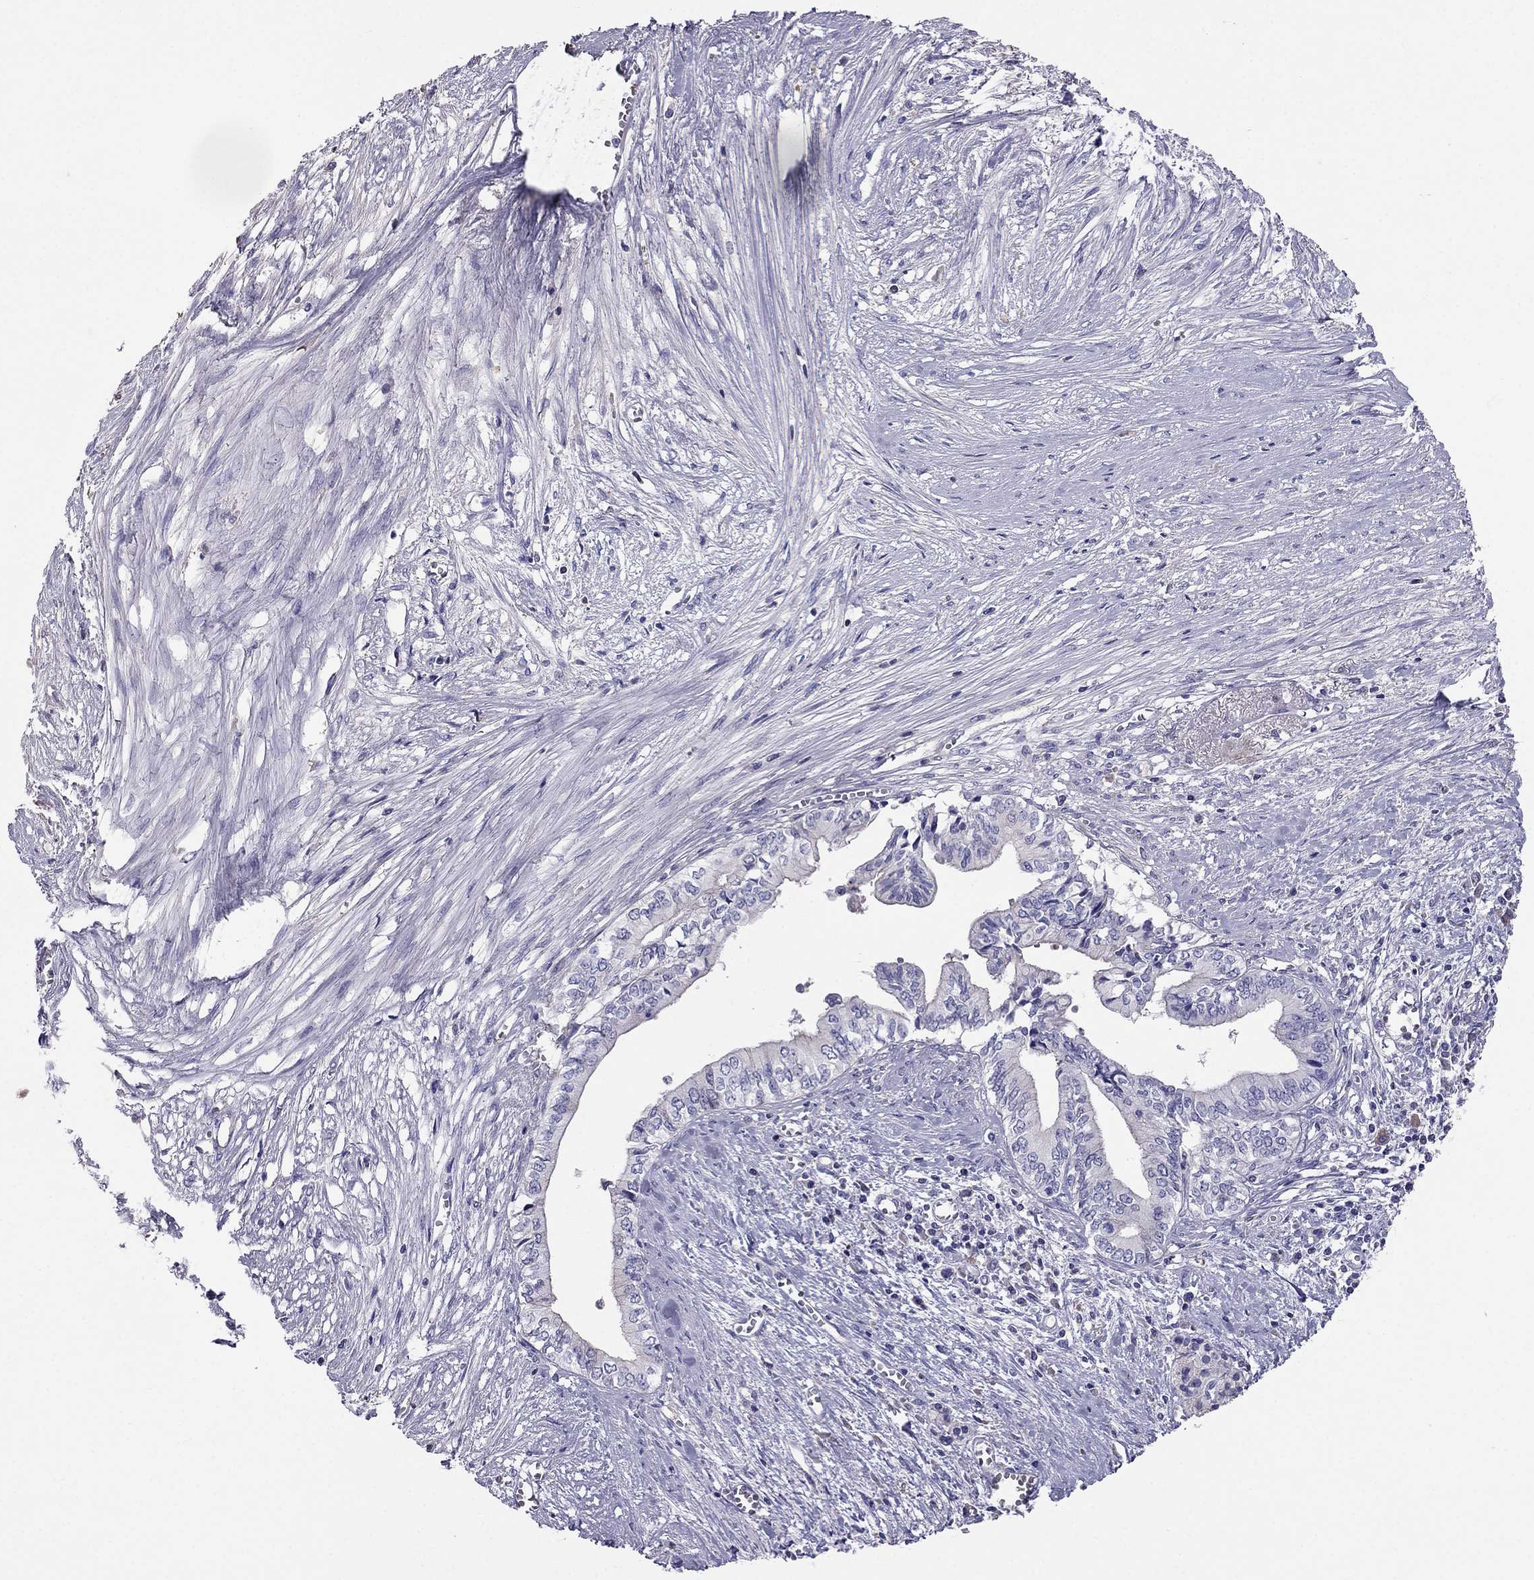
{"staining": {"intensity": "negative", "quantity": "none", "location": "none"}, "tissue": "pancreatic cancer", "cell_type": "Tumor cells", "image_type": "cancer", "snomed": [{"axis": "morphology", "description": "Adenocarcinoma, NOS"}, {"axis": "topography", "description": "Pancreas"}], "caption": "This is a micrograph of immunohistochemistry (IHC) staining of pancreatic cancer, which shows no staining in tumor cells.", "gene": "TBC1D21", "patient": {"sex": "female", "age": 61}}